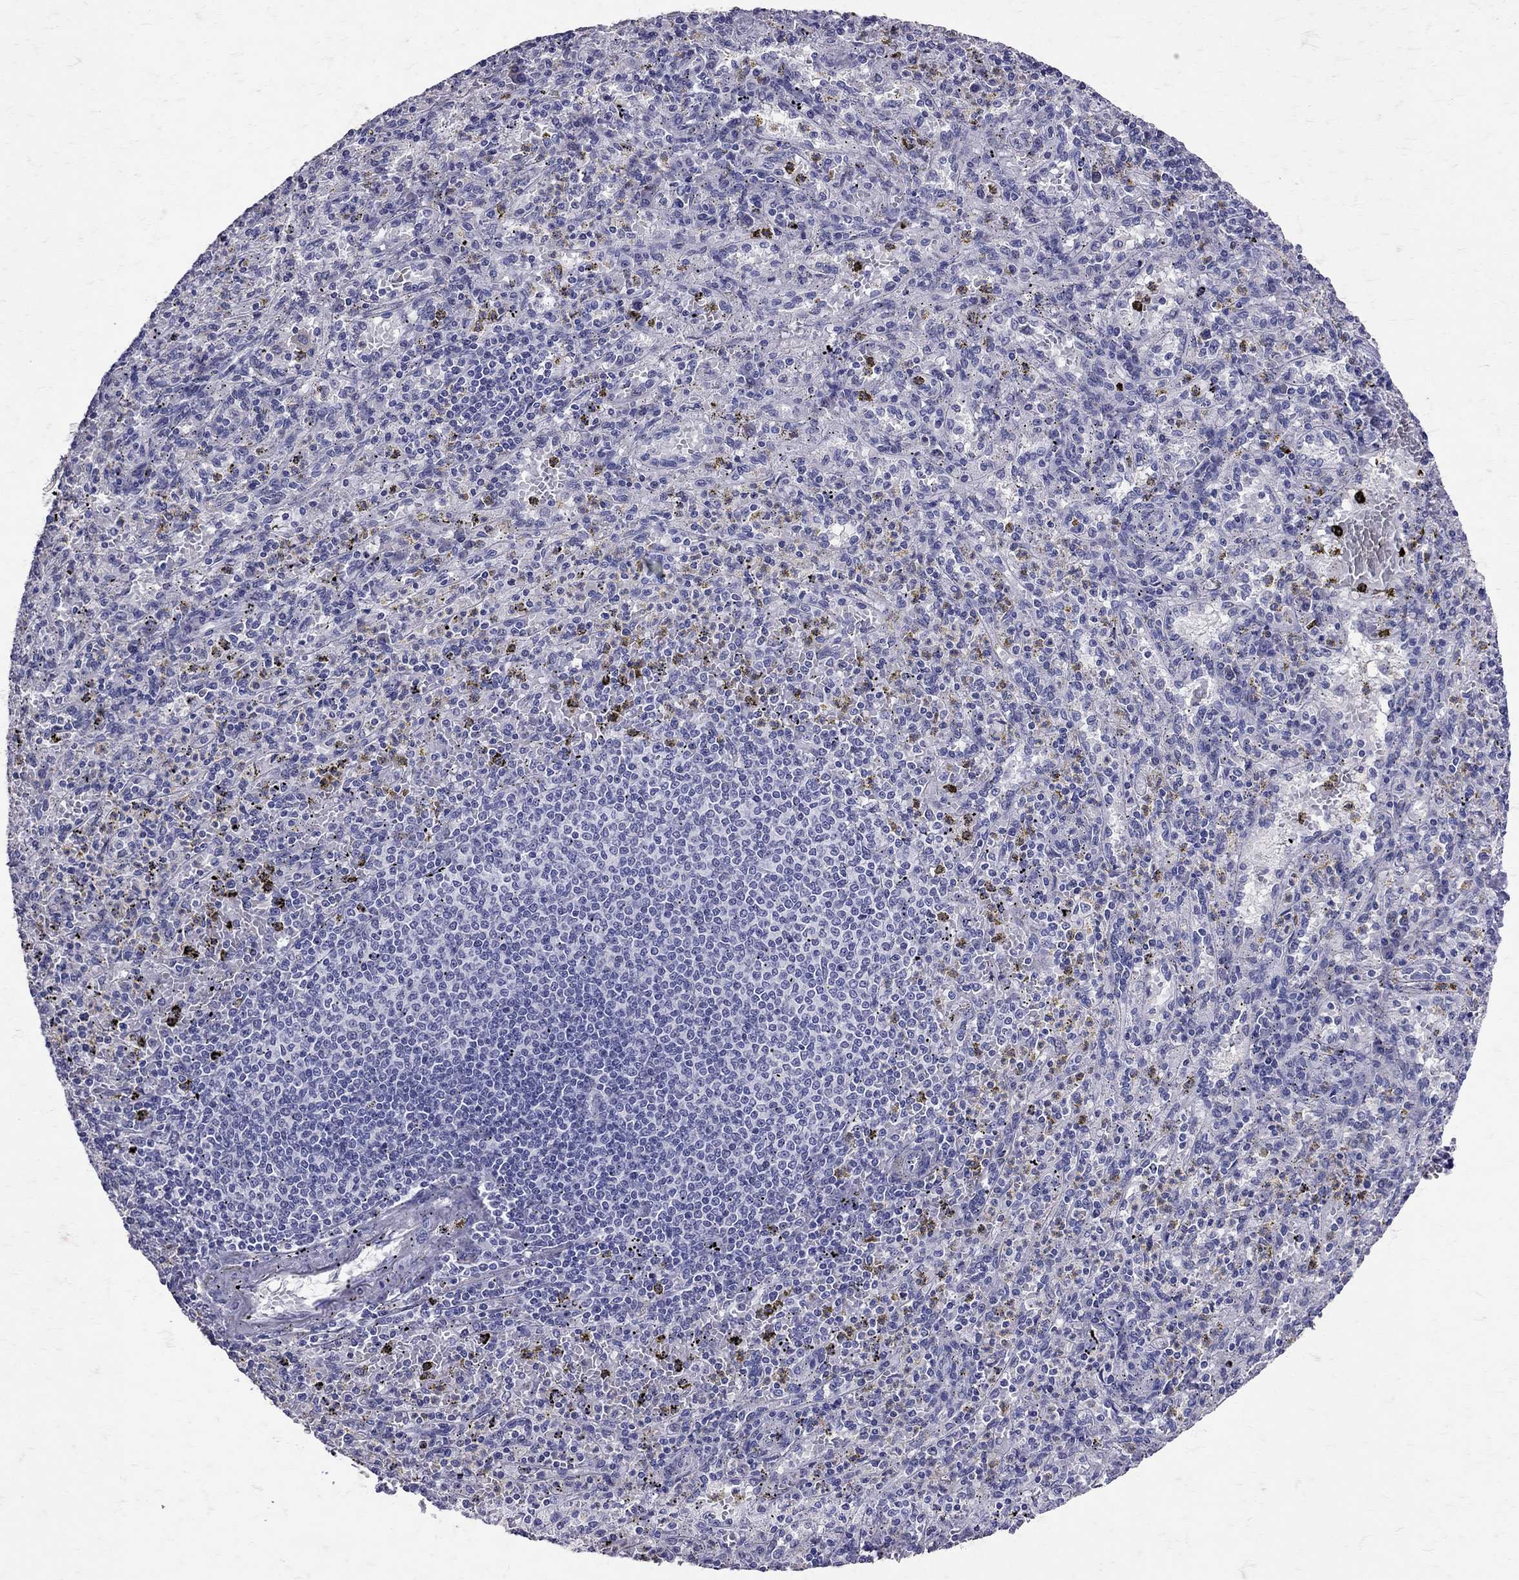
{"staining": {"intensity": "negative", "quantity": "none", "location": "none"}, "tissue": "spleen", "cell_type": "Cells in red pulp", "image_type": "normal", "snomed": [{"axis": "morphology", "description": "Normal tissue, NOS"}, {"axis": "topography", "description": "Spleen"}], "caption": "Cells in red pulp show no significant staining in benign spleen. (DAB (3,3'-diaminobenzidine) immunohistochemistry (IHC) visualized using brightfield microscopy, high magnification).", "gene": "SST", "patient": {"sex": "male", "age": 60}}